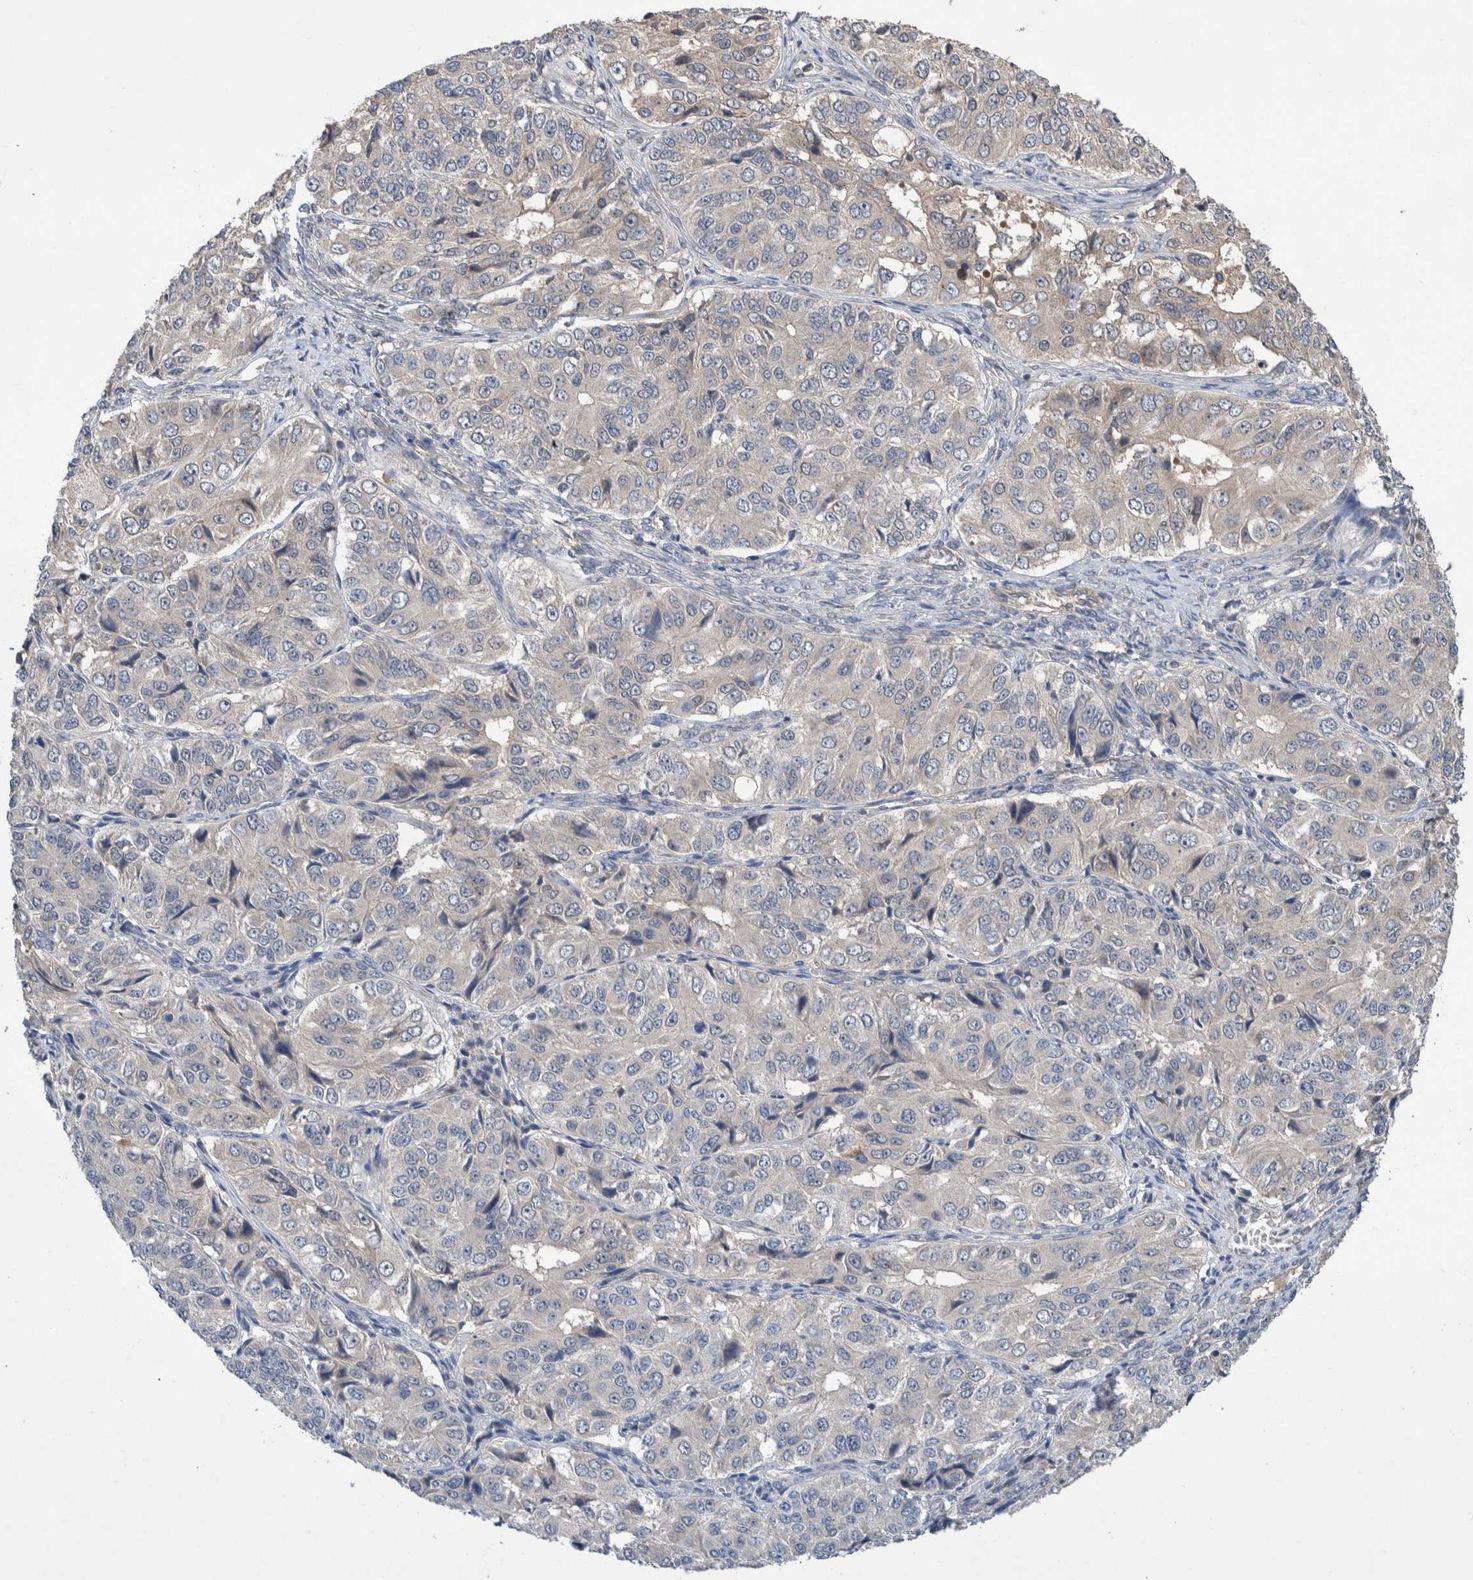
{"staining": {"intensity": "negative", "quantity": "none", "location": "none"}, "tissue": "ovarian cancer", "cell_type": "Tumor cells", "image_type": "cancer", "snomed": [{"axis": "morphology", "description": "Carcinoma, endometroid"}, {"axis": "topography", "description": "Ovary"}], "caption": "Tumor cells are negative for brown protein staining in ovarian cancer.", "gene": "PLPBP", "patient": {"sex": "female", "age": 51}}